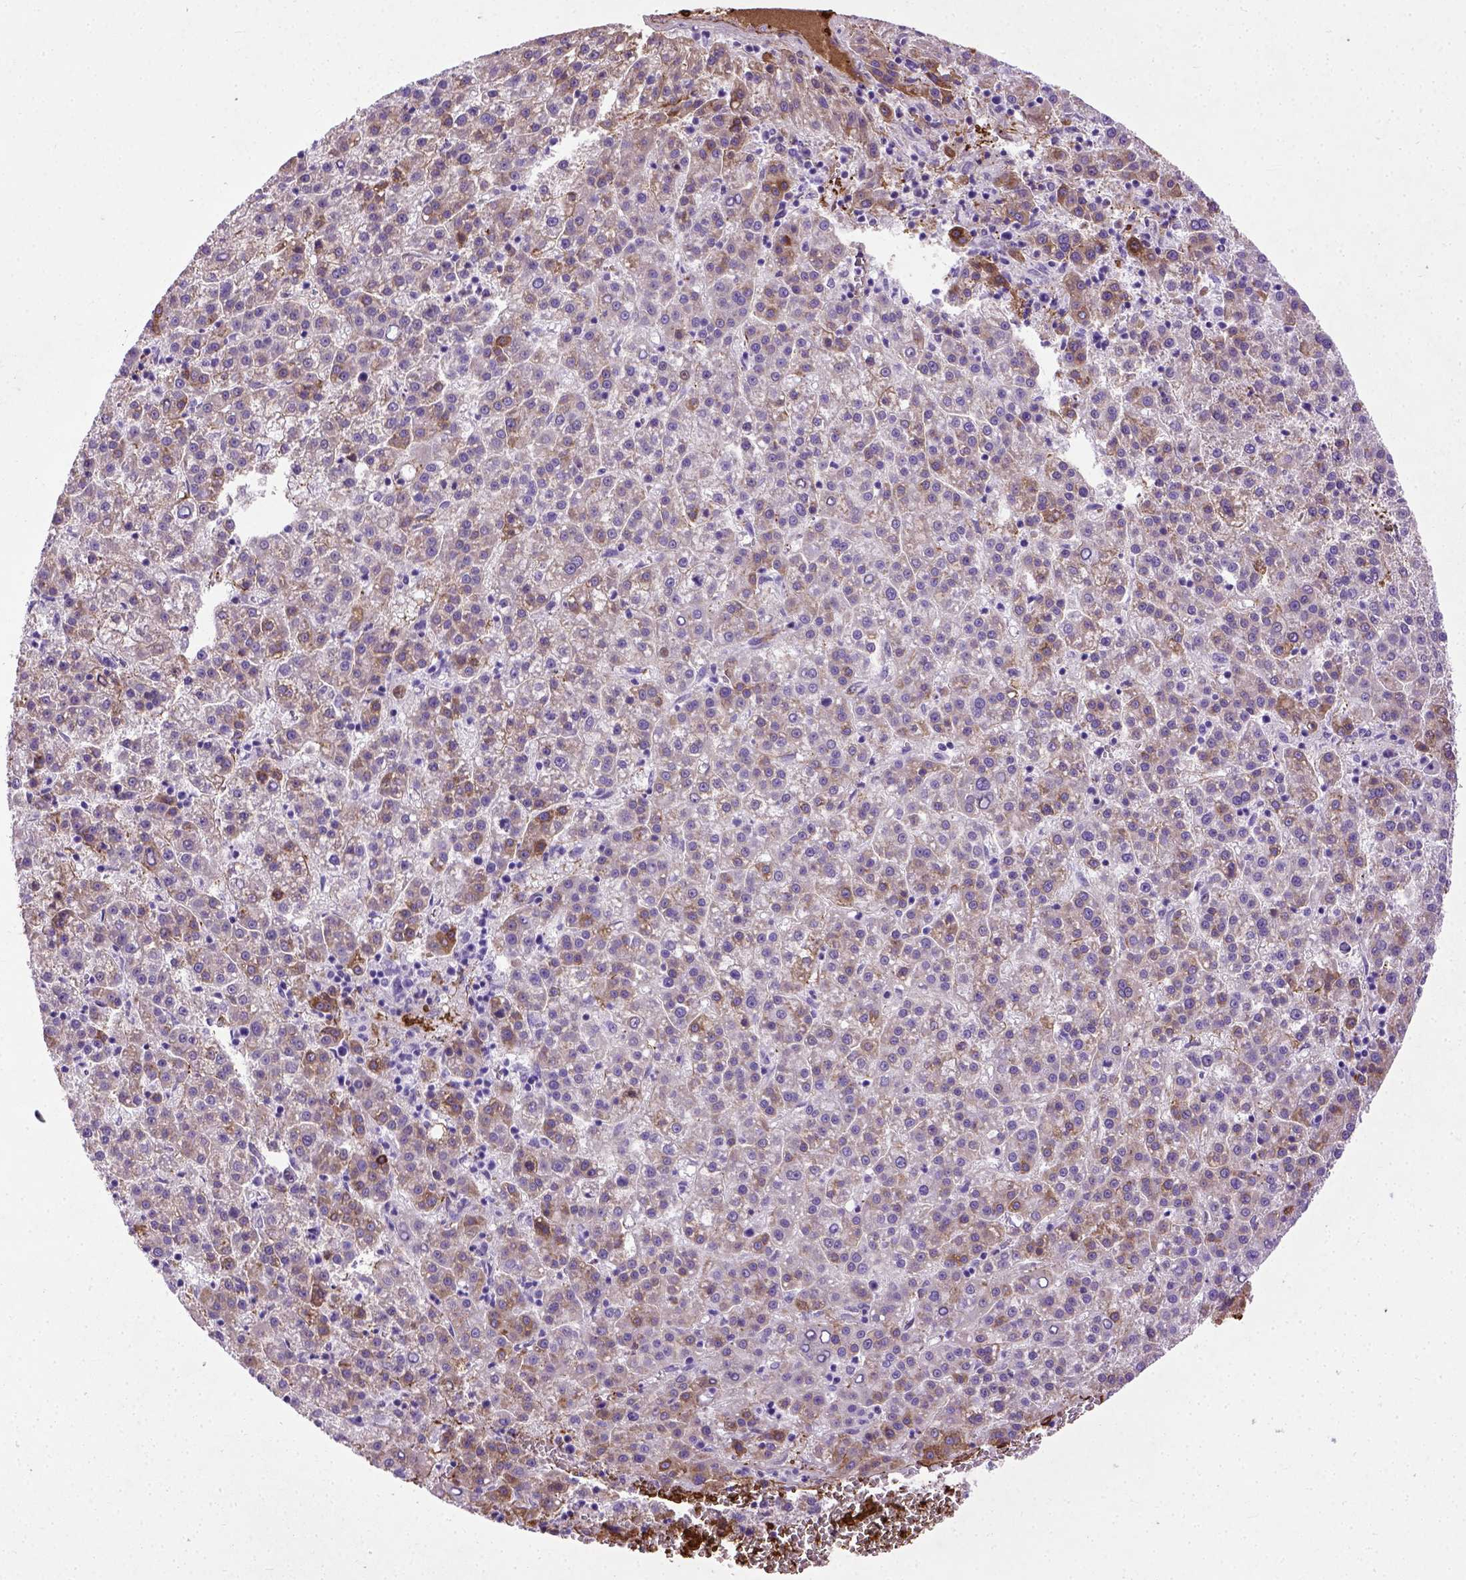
{"staining": {"intensity": "weak", "quantity": ">75%", "location": "cytoplasmic/membranous"}, "tissue": "liver cancer", "cell_type": "Tumor cells", "image_type": "cancer", "snomed": [{"axis": "morphology", "description": "Carcinoma, Hepatocellular, NOS"}, {"axis": "topography", "description": "Liver"}], "caption": "Tumor cells display low levels of weak cytoplasmic/membranous staining in about >75% of cells in liver cancer. (DAB (3,3'-diaminobenzidine) IHC, brown staining for protein, blue staining for nuclei).", "gene": "ADAMTS8", "patient": {"sex": "female", "age": 58}}